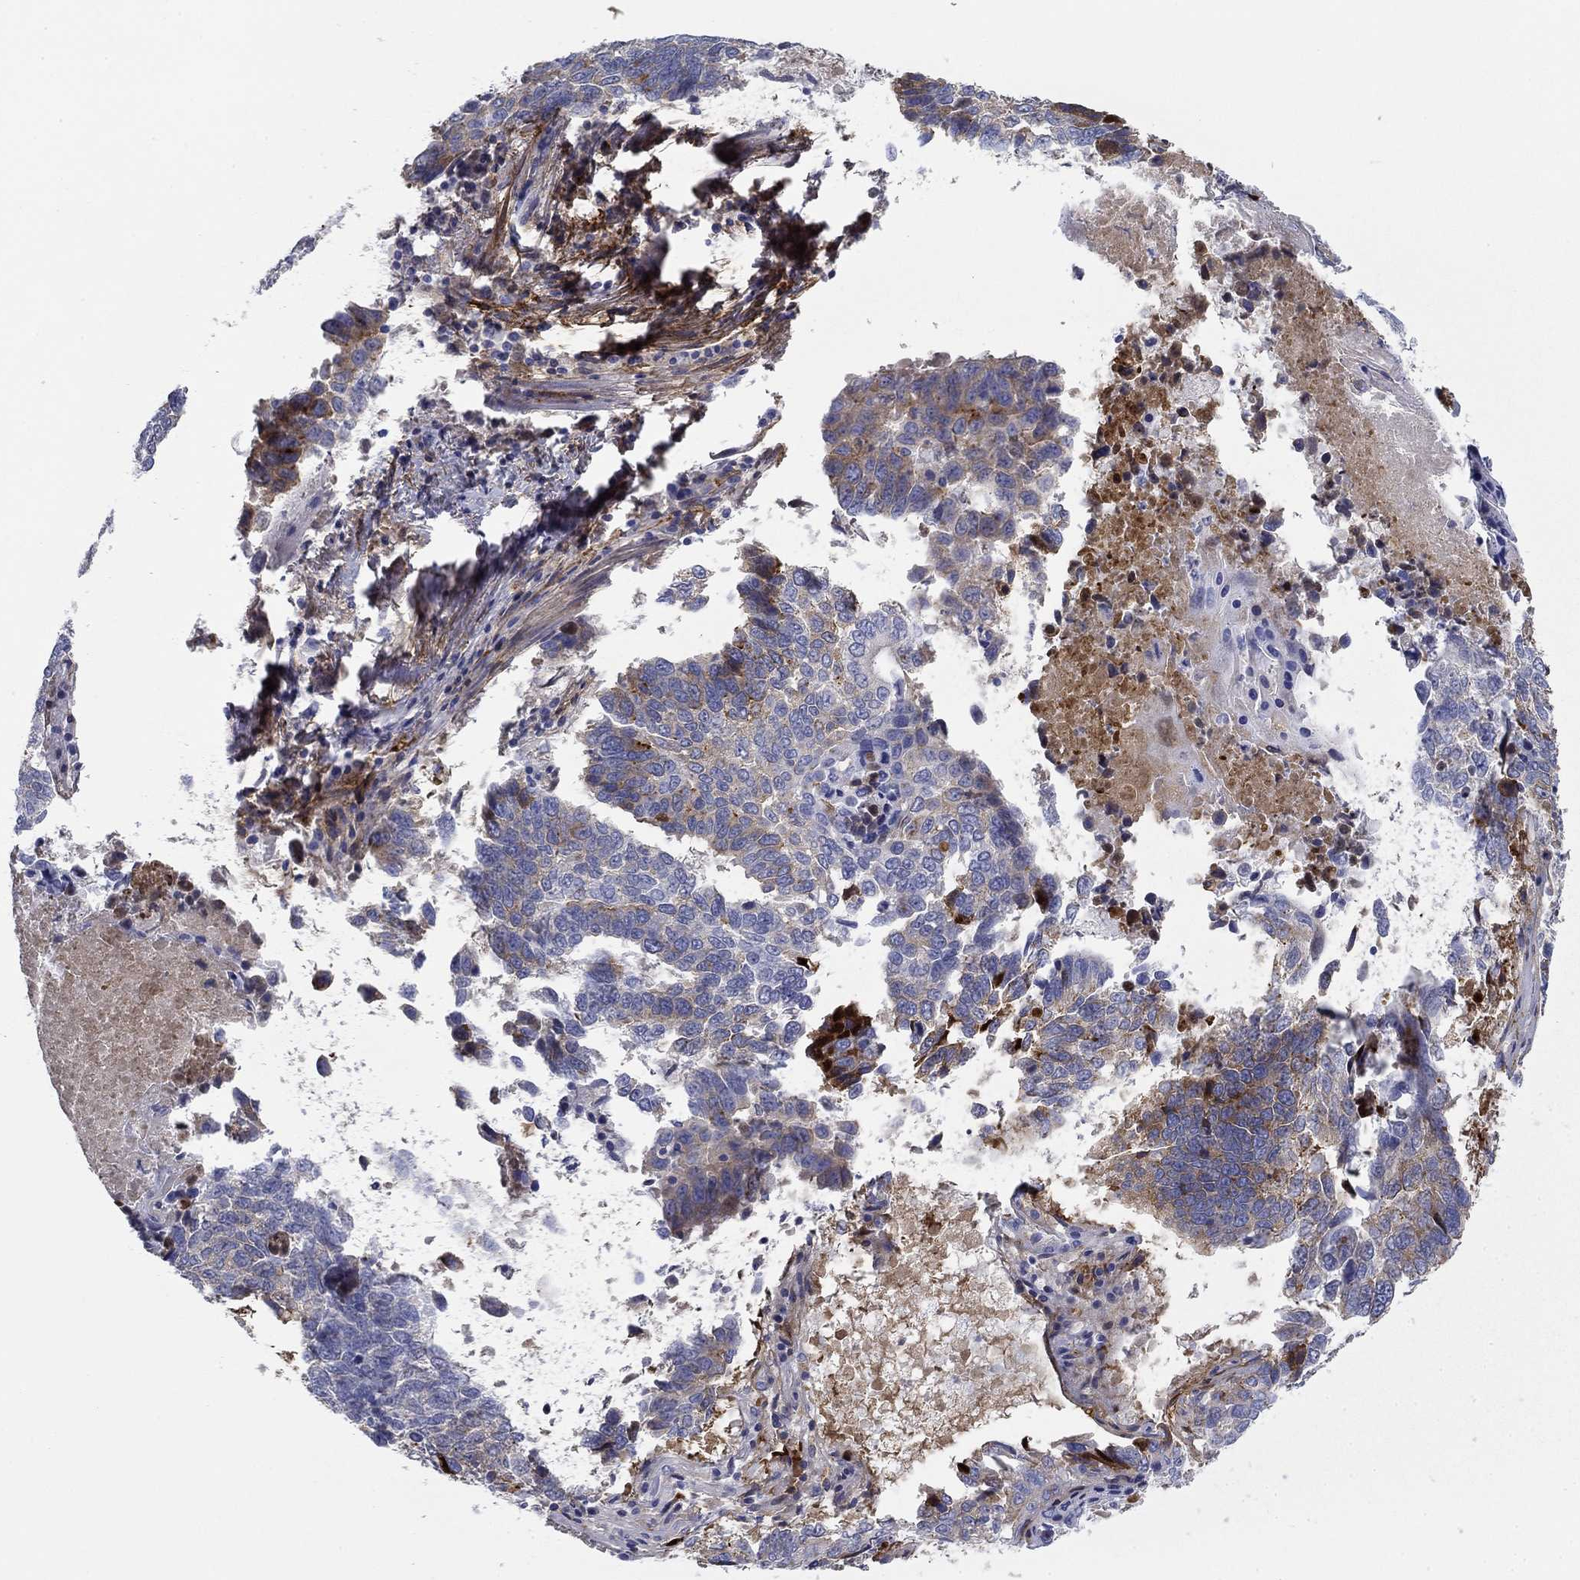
{"staining": {"intensity": "moderate", "quantity": "<25%", "location": "cytoplasmic/membranous"}, "tissue": "lung cancer", "cell_type": "Tumor cells", "image_type": "cancer", "snomed": [{"axis": "morphology", "description": "Squamous cell carcinoma, NOS"}, {"axis": "topography", "description": "Lung"}], "caption": "About <25% of tumor cells in human lung squamous cell carcinoma show moderate cytoplasmic/membranous protein expression as visualized by brown immunohistochemical staining.", "gene": "GPC1", "patient": {"sex": "male", "age": 73}}